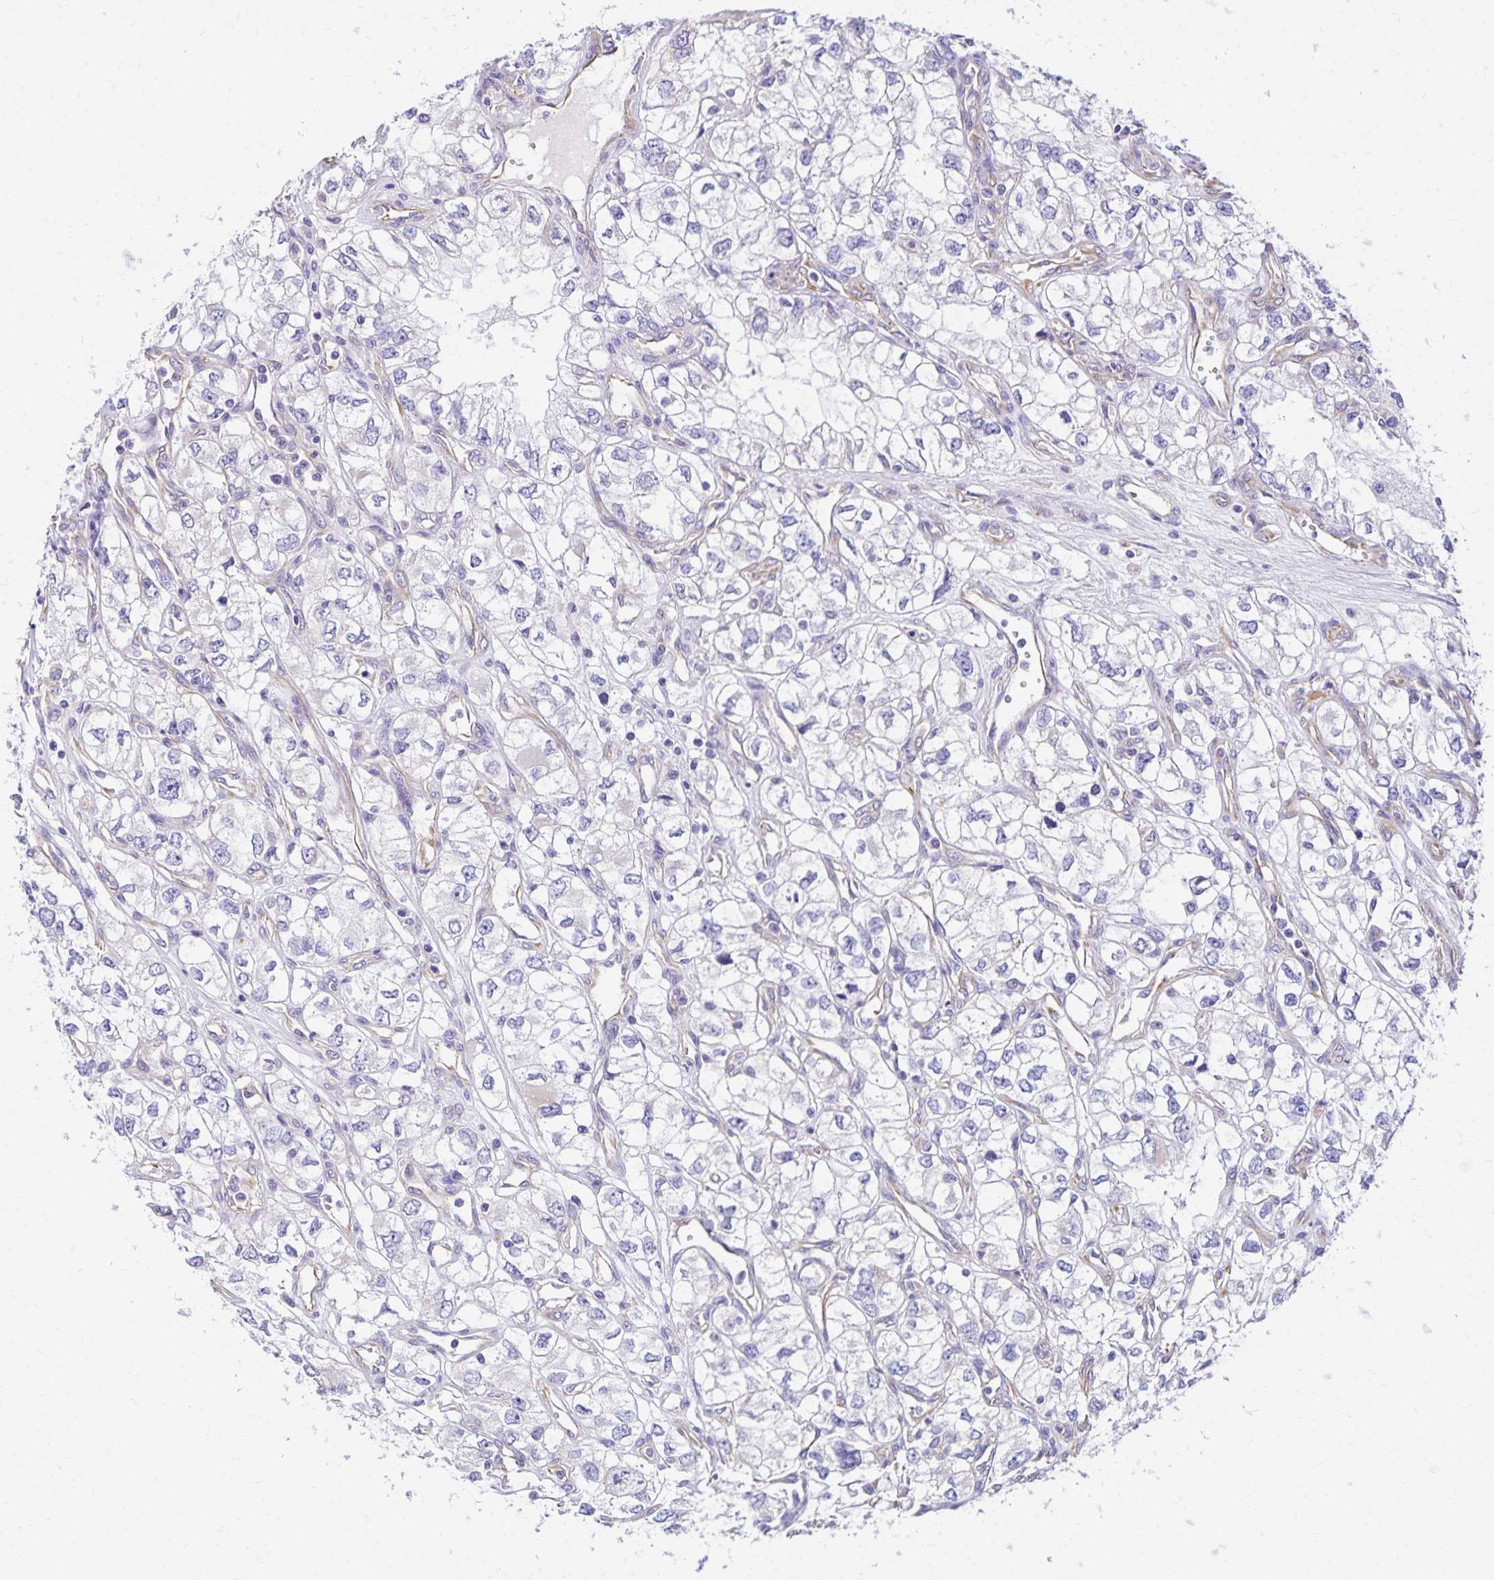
{"staining": {"intensity": "negative", "quantity": "none", "location": "none"}, "tissue": "renal cancer", "cell_type": "Tumor cells", "image_type": "cancer", "snomed": [{"axis": "morphology", "description": "Adenocarcinoma, NOS"}, {"axis": "topography", "description": "Kidney"}], "caption": "An image of human renal adenocarcinoma is negative for staining in tumor cells.", "gene": "TRPV6", "patient": {"sex": "female", "age": 59}}